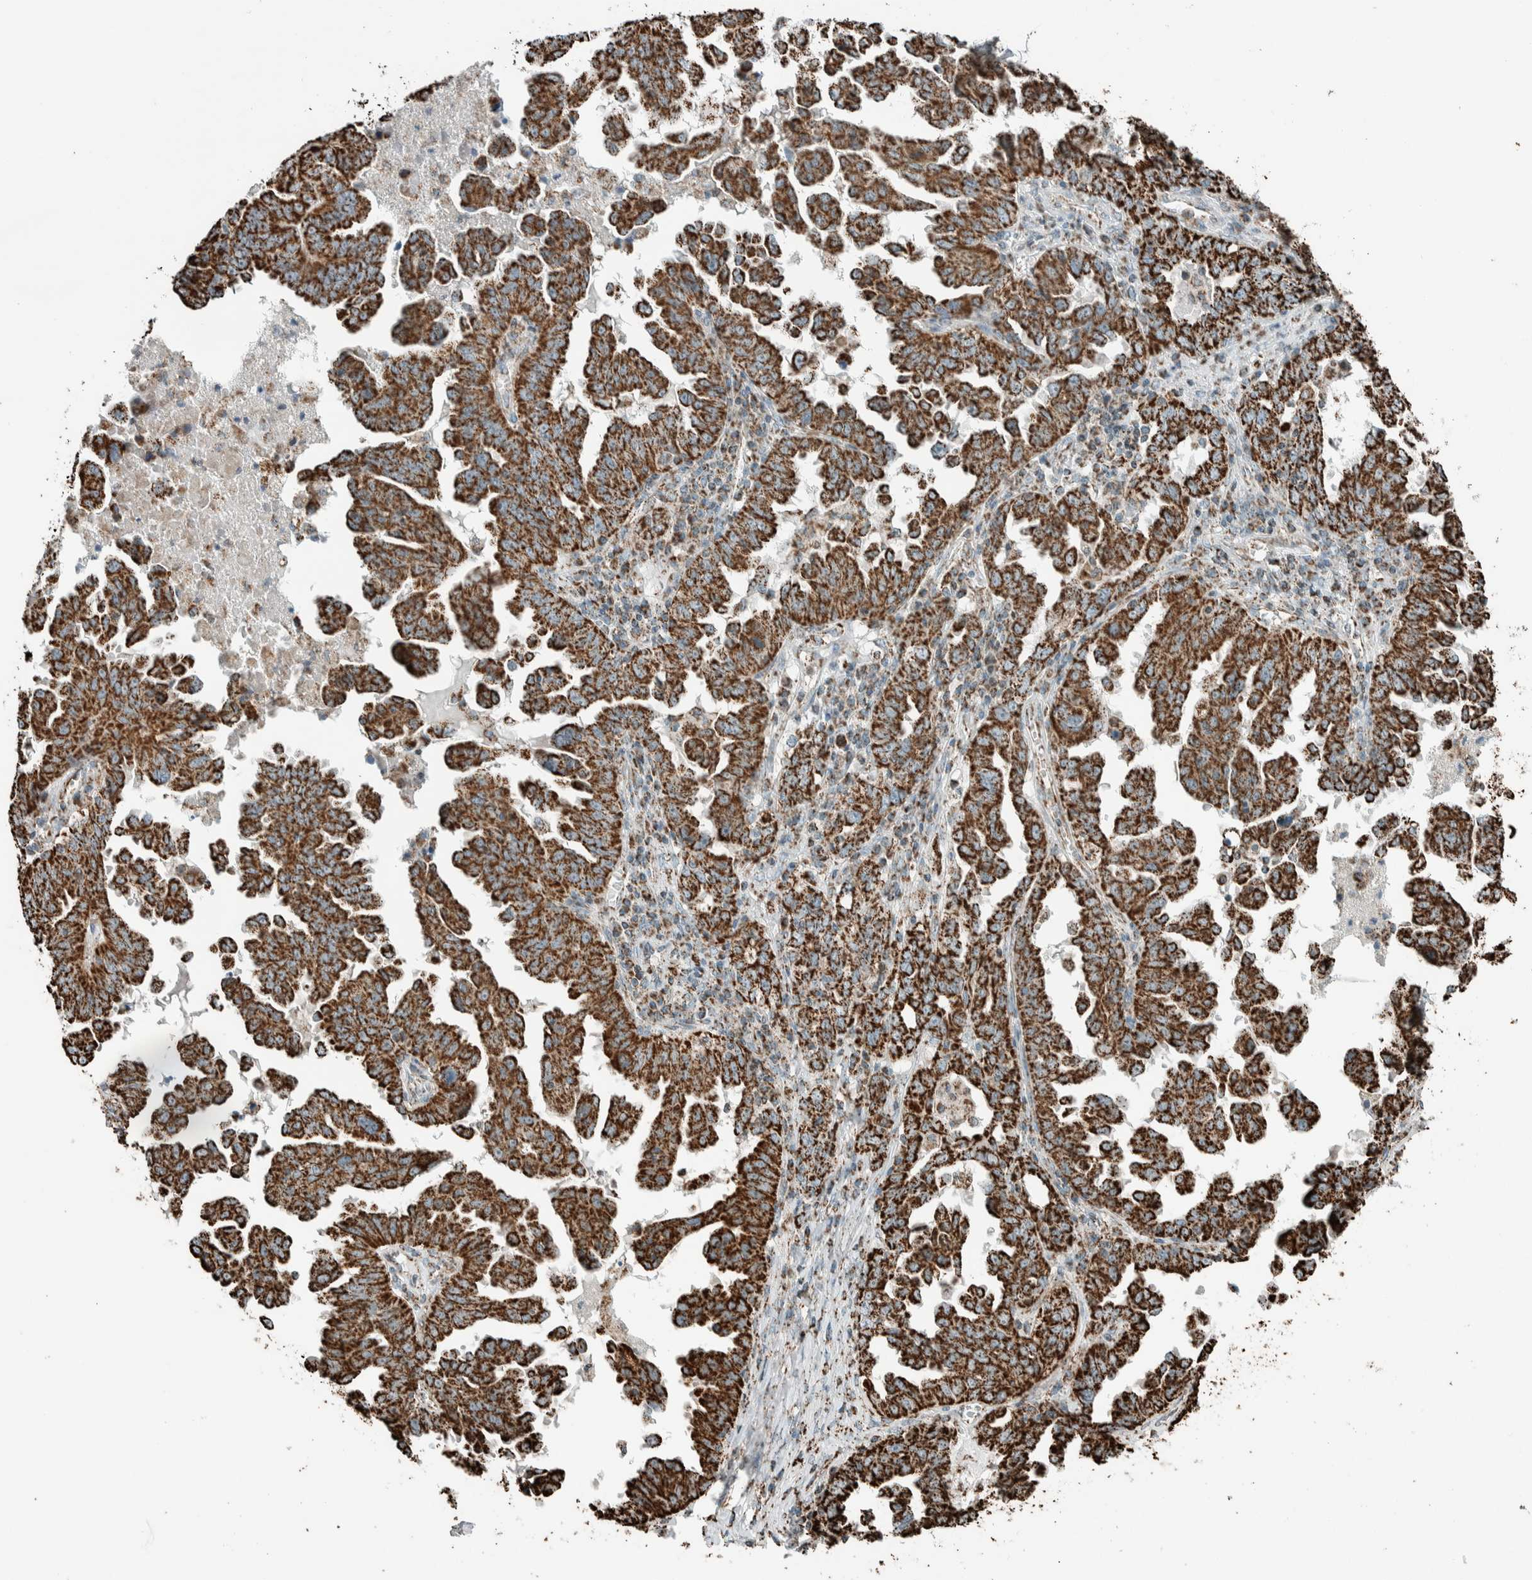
{"staining": {"intensity": "strong", "quantity": ">75%", "location": "cytoplasmic/membranous"}, "tissue": "ovarian cancer", "cell_type": "Tumor cells", "image_type": "cancer", "snomed": [{"axis": "morphology", "description": "Carcinoma, endometroid"}, {"axis": "topography", "description": "Ovary"}], "caption": "A brown stain highlights strong cytoplasmic/membranous staining of a protein in human ovarian cancer tumor cells.", "gene": "ZNF454", "patient": {"sex": "female", "age": 62}}